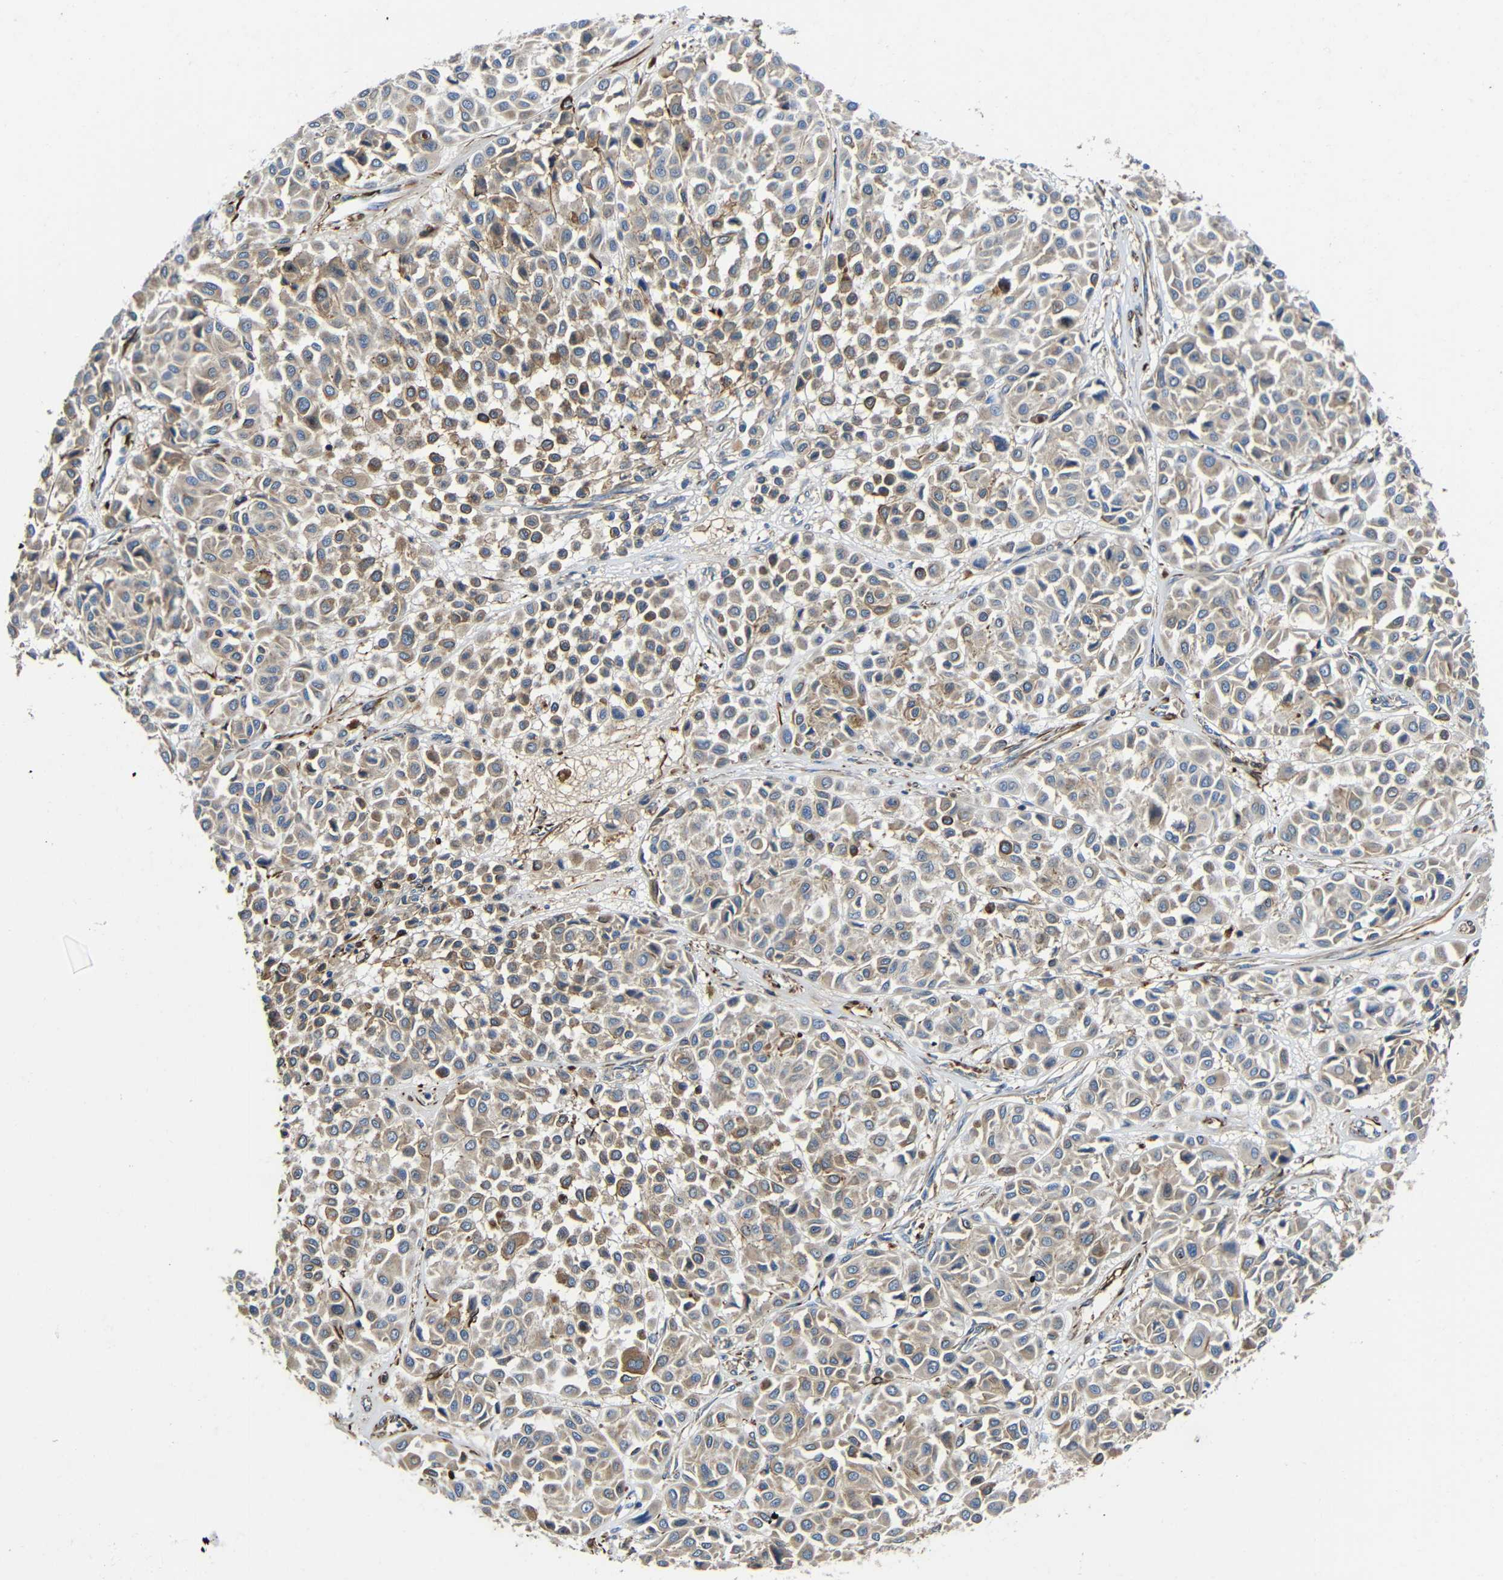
{"staining": {"intensity": "moderate", "quantity": ">75%", "location": "cytoplasmic/membranous"}, "tissue": "melanoma", "cell_type": "Tumor cells", "image_type": "cancer", "snomed": [{"axis": "morphology", "description": "Malignant melanoma, Metastatic site"}, {"axis": "topography", "description": "Soft tissue"}], "caption": "Moderate cytoplasmic/membranous protein expression is appreciated in approximately >75% of tumor cells in melanoma.", "gene": "IGSF10", "patient": {"sex": "male", "age": 41}}